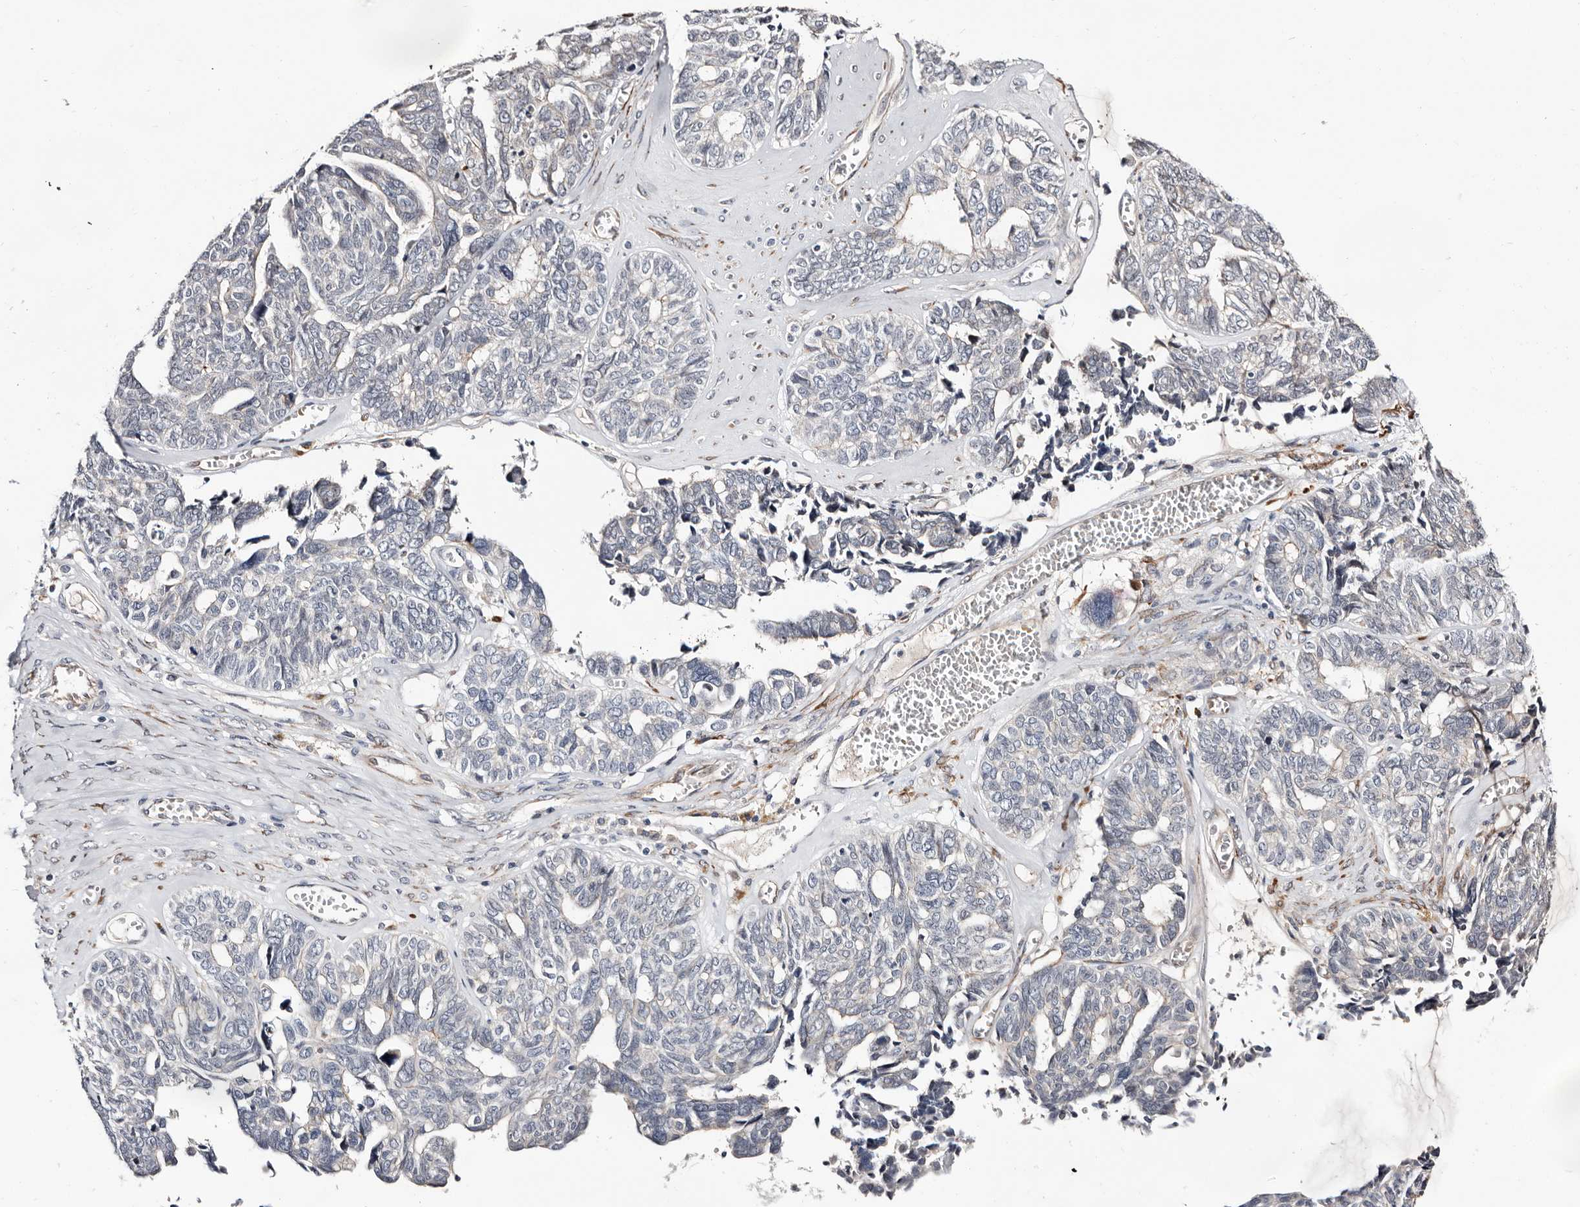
{"staining": {"intensity": "negative", "quantity": "none", "location": "none"}, "tissue": "ovarian cancer", "cell_type": "Tumor cells", "image_type": "cancer", "snomed": [{"axis": "morphology", "description": "Cystadenocarcinoma, serous, NOS"}, {"axis": "topography", "description": "Ovary"}], "caption": "The histopathology image shows no significant expression in tumor cells of ovarian cancer (serous cystadenocarcinoma).", "gene": "USH1C", "patient": {"sex": "female", "age": 79}}